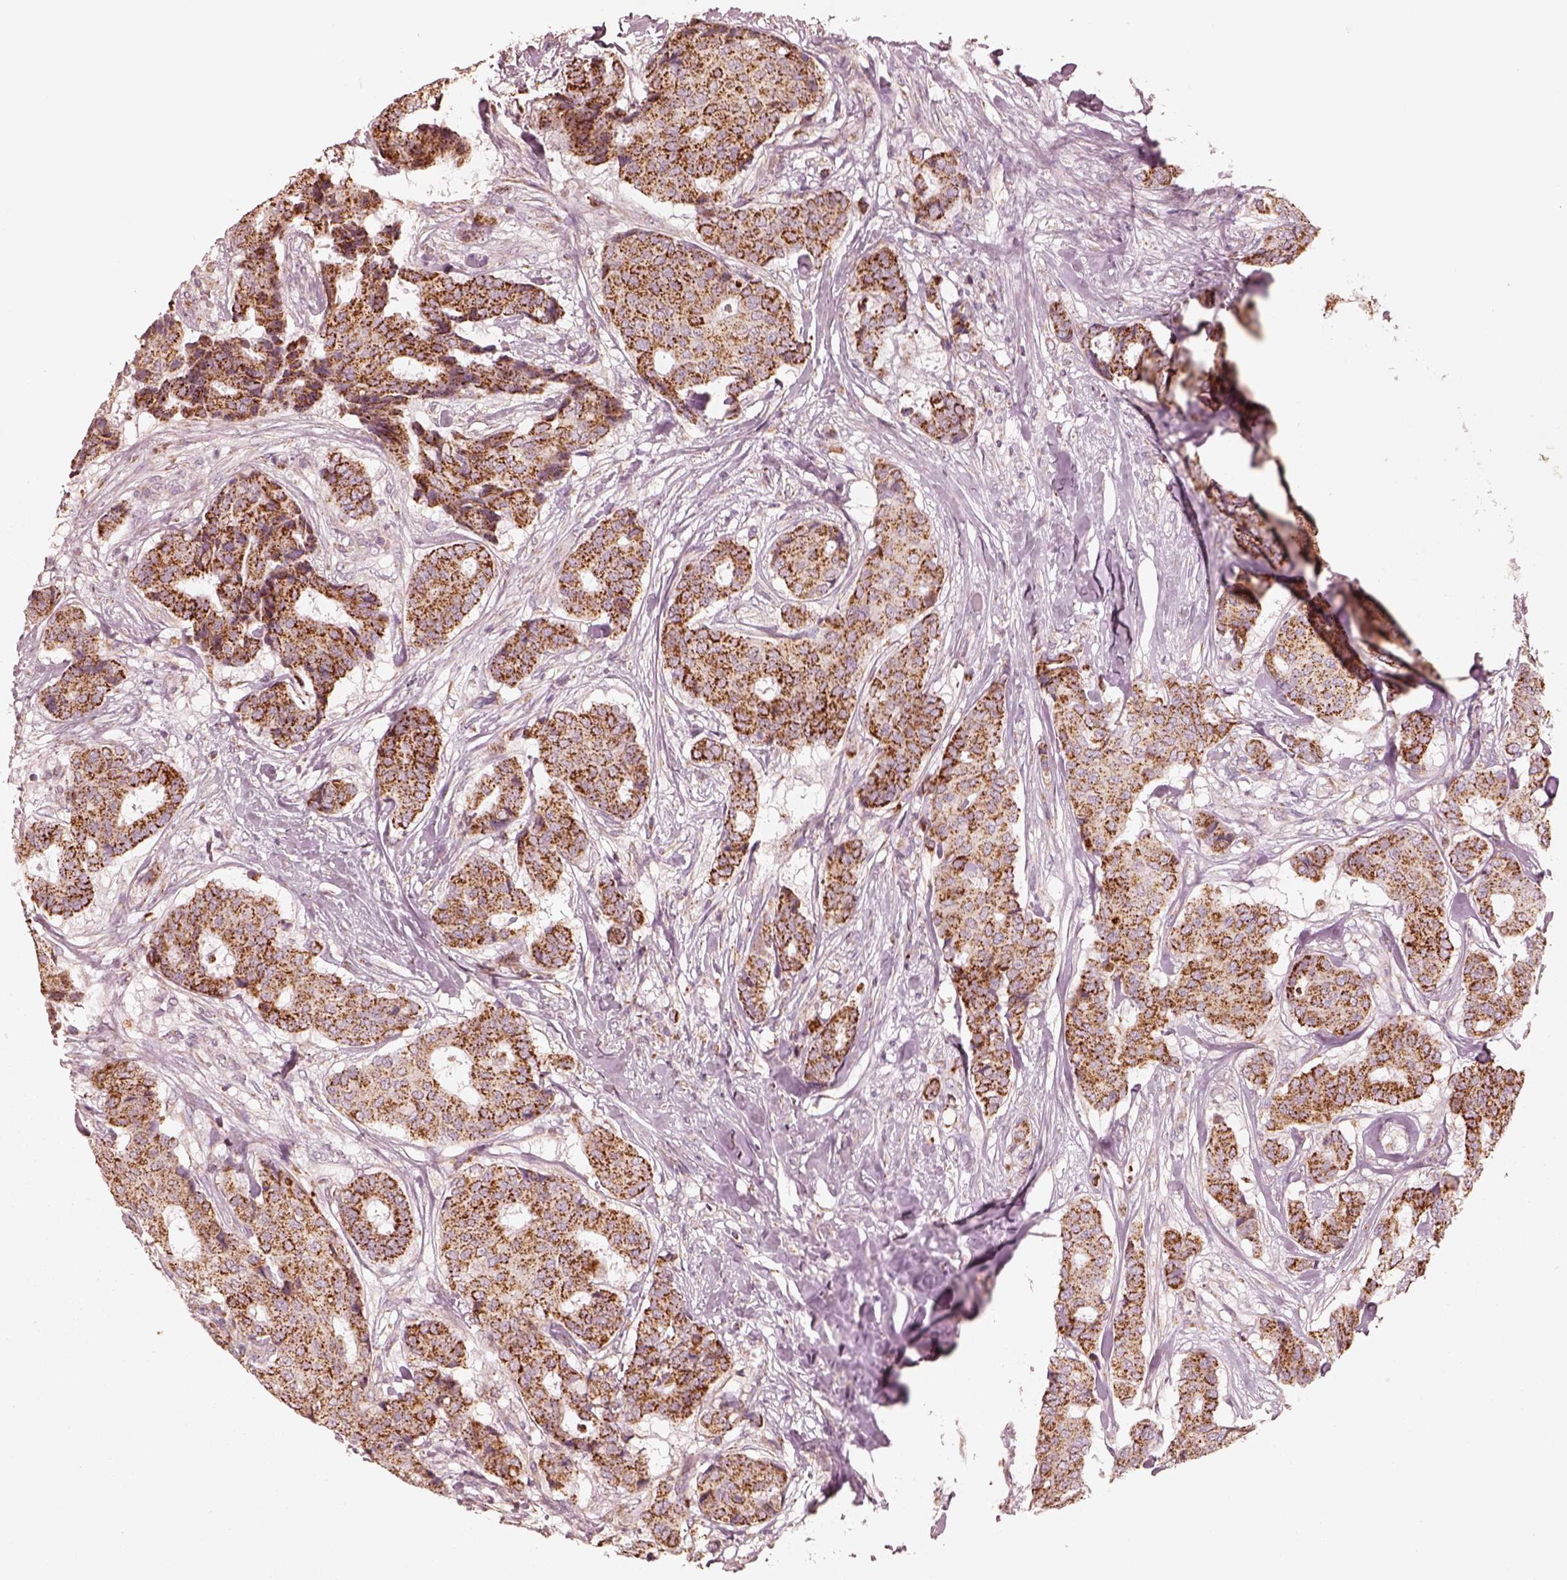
{"staining": {"intensity": "strong", "quantity": ">75%", "location": "cytoplasmic/membranous"}, "tissue": "breast cancer", "cell_type": "Tumor cells", "image_type": "cancer", "snomed": [{"axis": "morphology", "description": "Duct carcinoma"}, {"axis": "topography", "description": "Breast"}], "caption": "Tumor cells show strong cytoplasmic/membranous positivity in approximately >75% of cells in breast cancer.", "gene": "ENTPD6", "patient": {"sex": "female", "age": 75}}